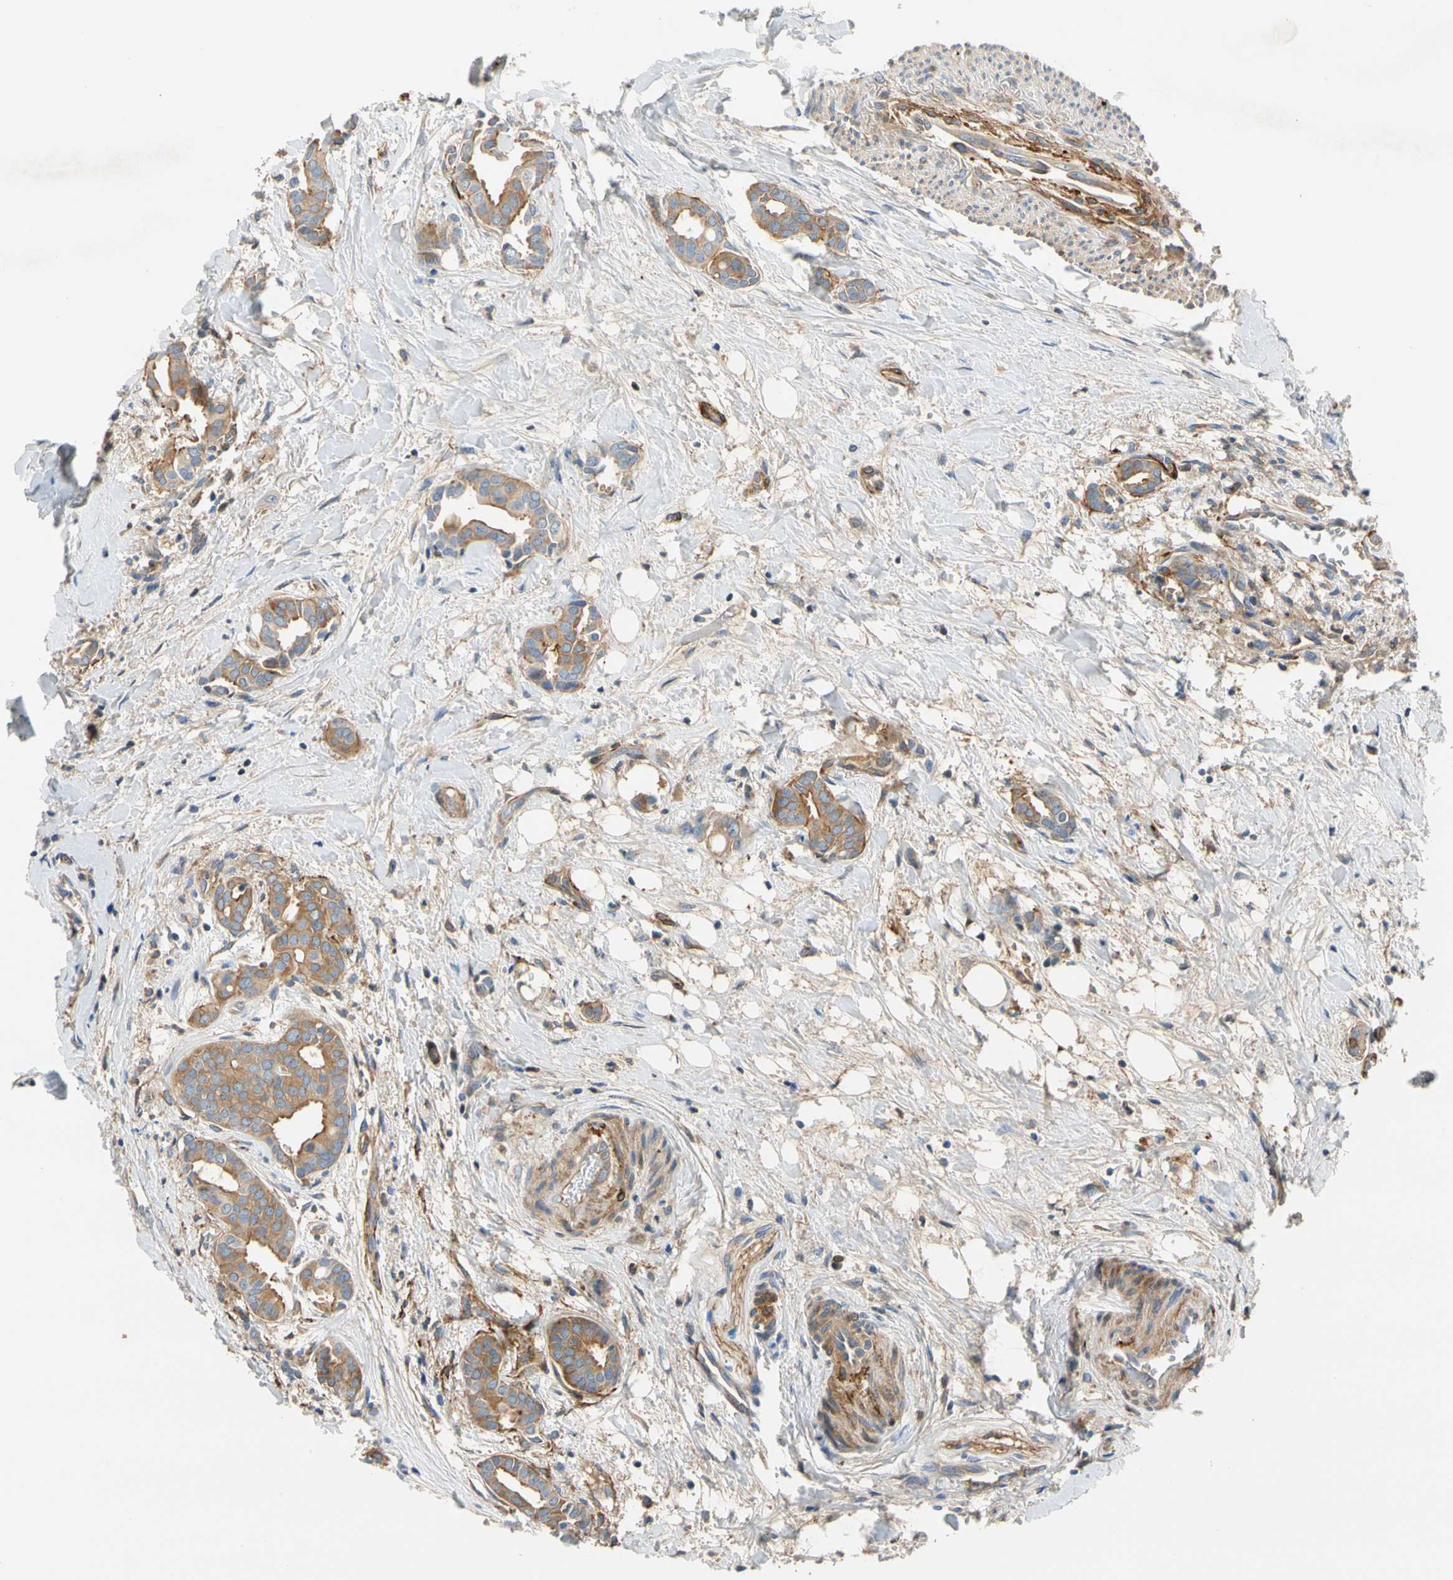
{"staining": {"intensity": "weak", "quantity": "25%-75%", "location": "cytoplasmic/membranous"}, "tissue": "head and neck cancer", "cell_type": "Tumor cells", "image_type": "cancer", "snomed": [{"axis": "morphology", "description": "Adenocarcinoma, NOS"}, {"axis": "topography", "description": "Salivary gland"}, {"axis": "topography", "description": "Head-Neck"}], "caption": "High-power microscopy captured an immunohistochemistry histopathology image of head and neck cancer, revealing weak cytoplasmic/membranous expression in about 25%-75% of tumor cells. The staining is performed using DAB (3,3'-diaminobenzidine) brown chromogen to label protein expression. The nuclei are counter-stained blue using hematoxylin.", "gene": "ENTREP3", "patient": {"sex": "female", "age": 59}}